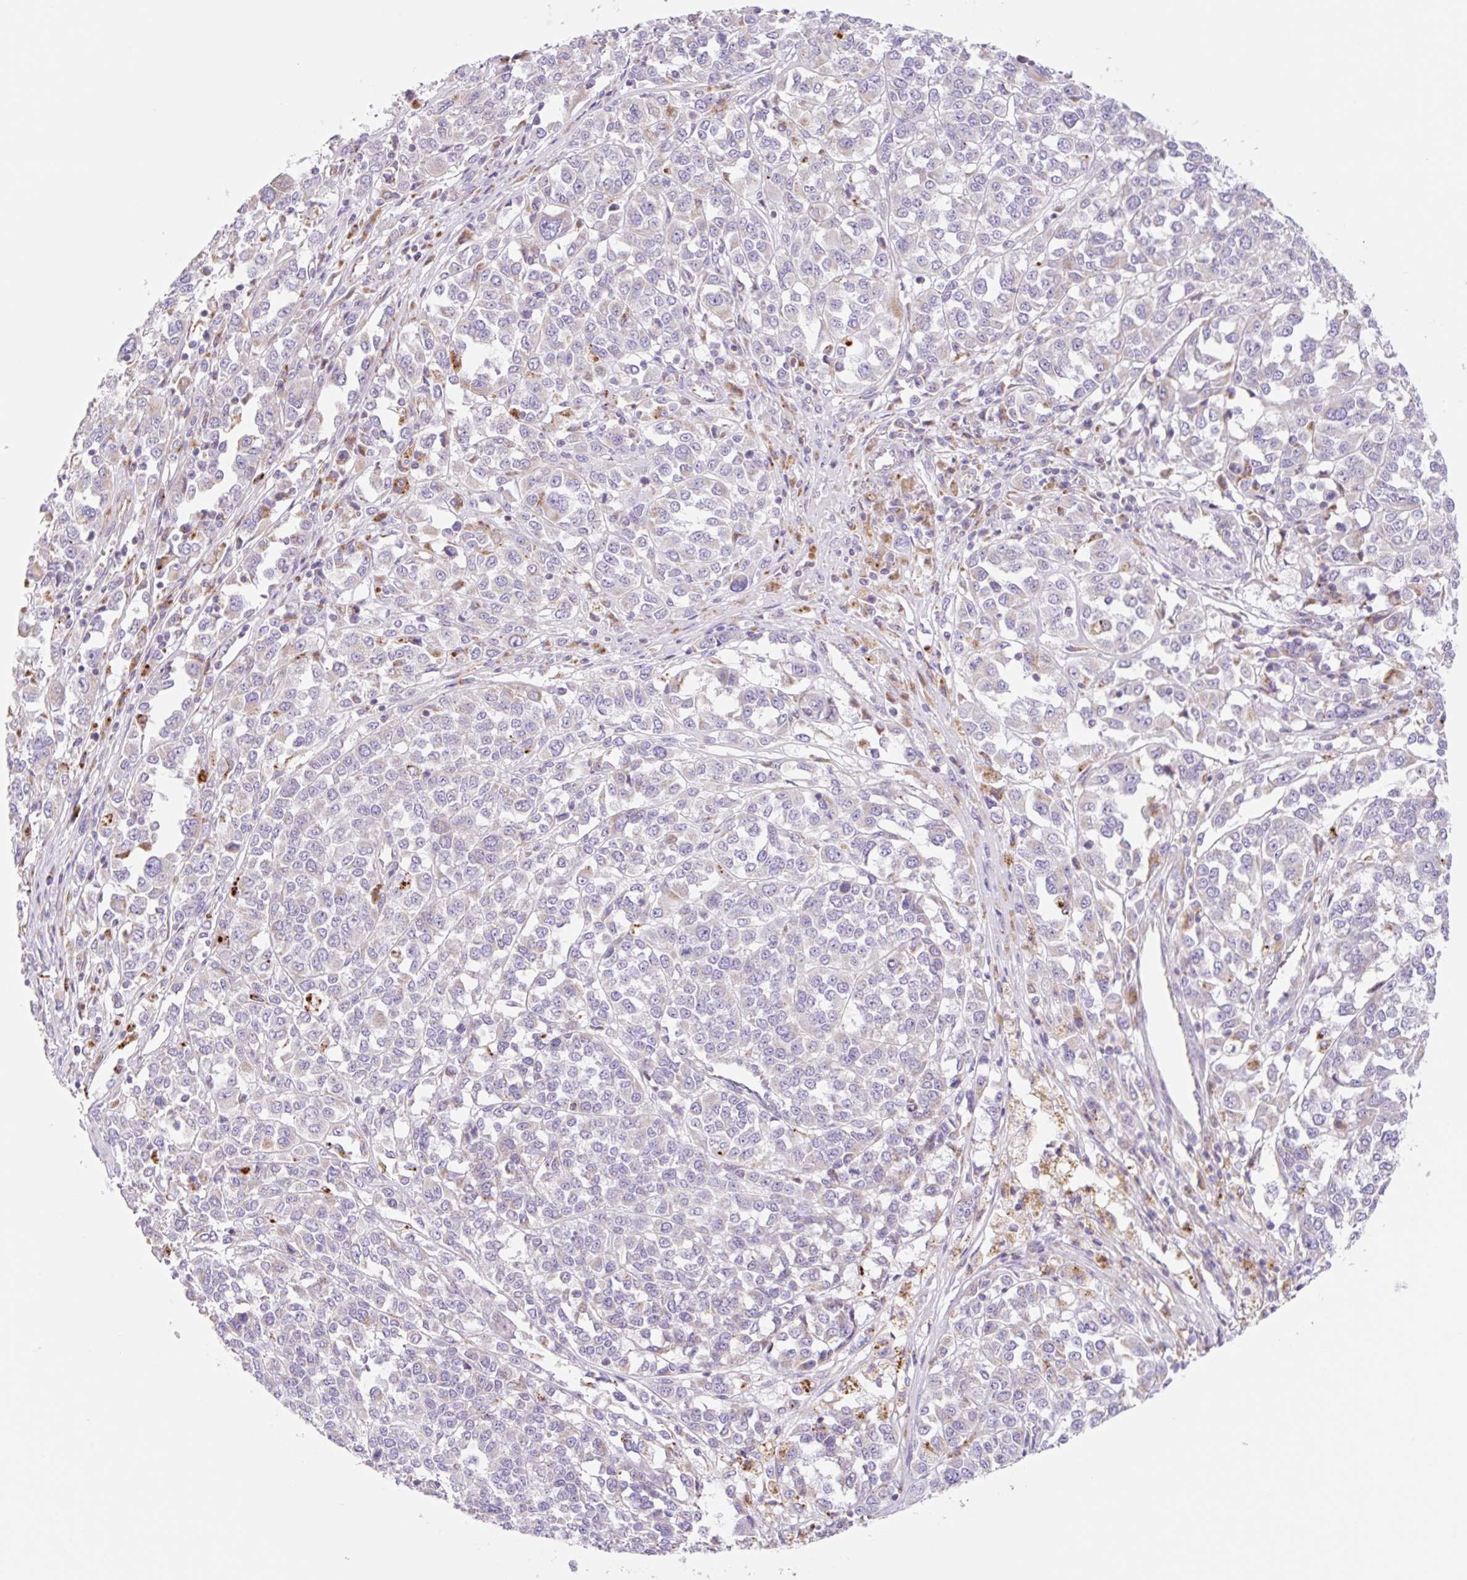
{"staining": {"intensity": "negative", "quantity": "none", "location": "none"}, "tissue": "melanoma", "cell_type": "Tumor cells", "image_type": "cancer", "snomed": [{"axis": "morphology", "description": "Malignant melanoma, Metastatic site"}, {"axis": "topography", "description": "Lymph node"}], "caption": "An IHC histopathology image of malignant melanoma (metastatic site) is shown. There is no staining in tumor cells of malignant melanoma (metastatic site). Nuclei are stained in blue.", "gene": "CLEC3A", "patient": {"sex": "male", "age": 44}}